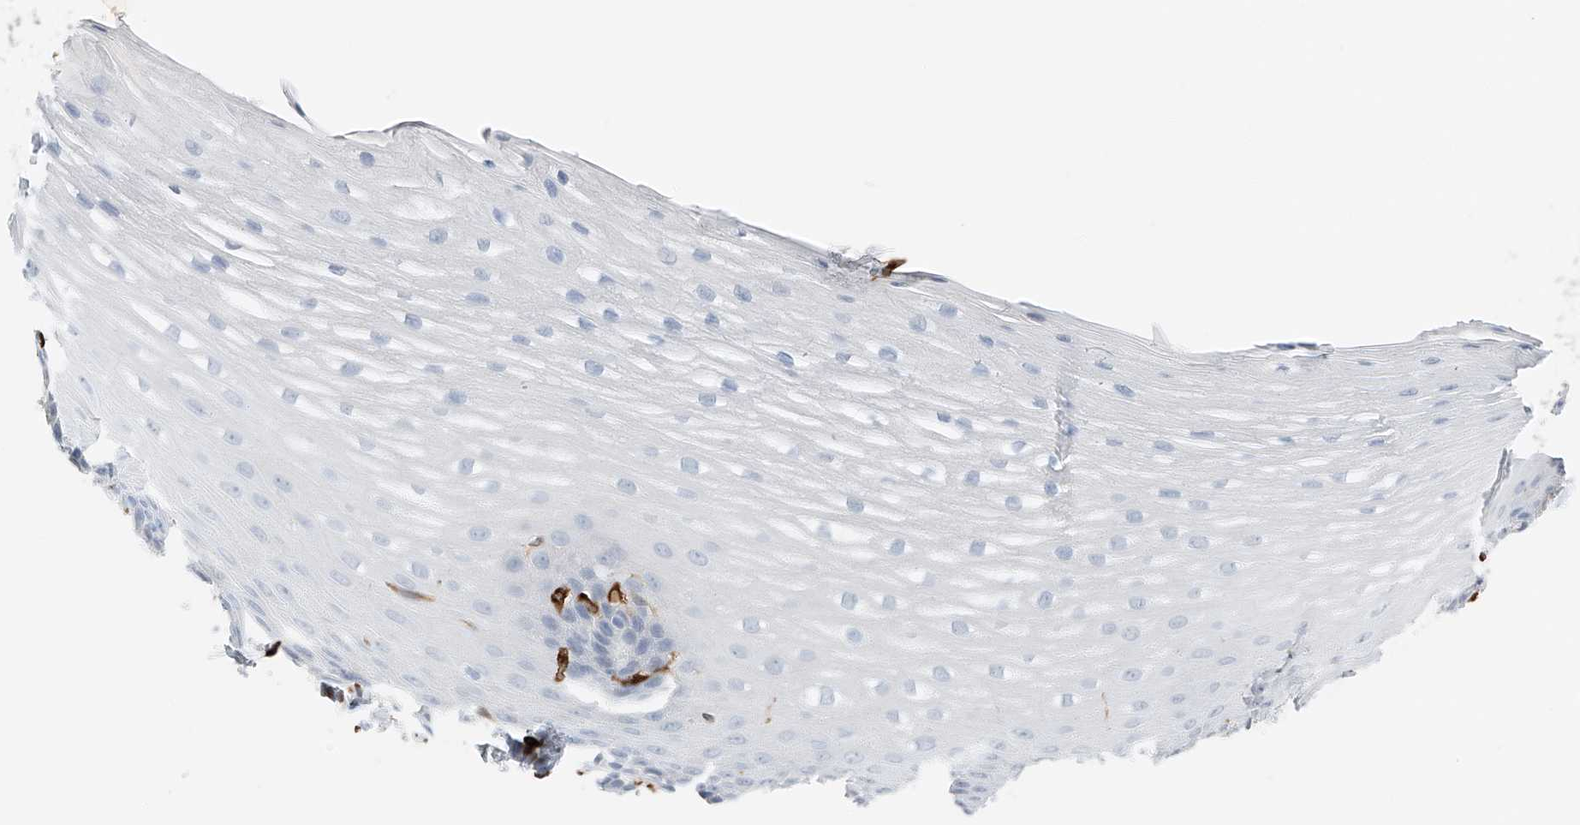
{"staining": {"intensity": "negative", "quantity": "none", "location": "none"}, "tissue": "esophagus", "cell_type": "Squamous epithelial cells", "image_type": "normal", "snomed": [{"axis": "morphology", "description": "Normal tissue, NOS"}, {"axis": "topography", "description": "Esophagus"}], "caption": "High magnification brightfield microscopy of benign esophagus stained with DAB (brown) and counterstained with hematoxylin (blue): squamous epithelial cells show no significant expression. Brightfield microscopy of immunohistochemistry (IHC) stained with DAB (3,3'-diaminobenzidine) (brown) and hematoxylin (blue), captured at high magnification.", "gene": "TBXAS1", "patient": {"sex": "male", "age": 62}}